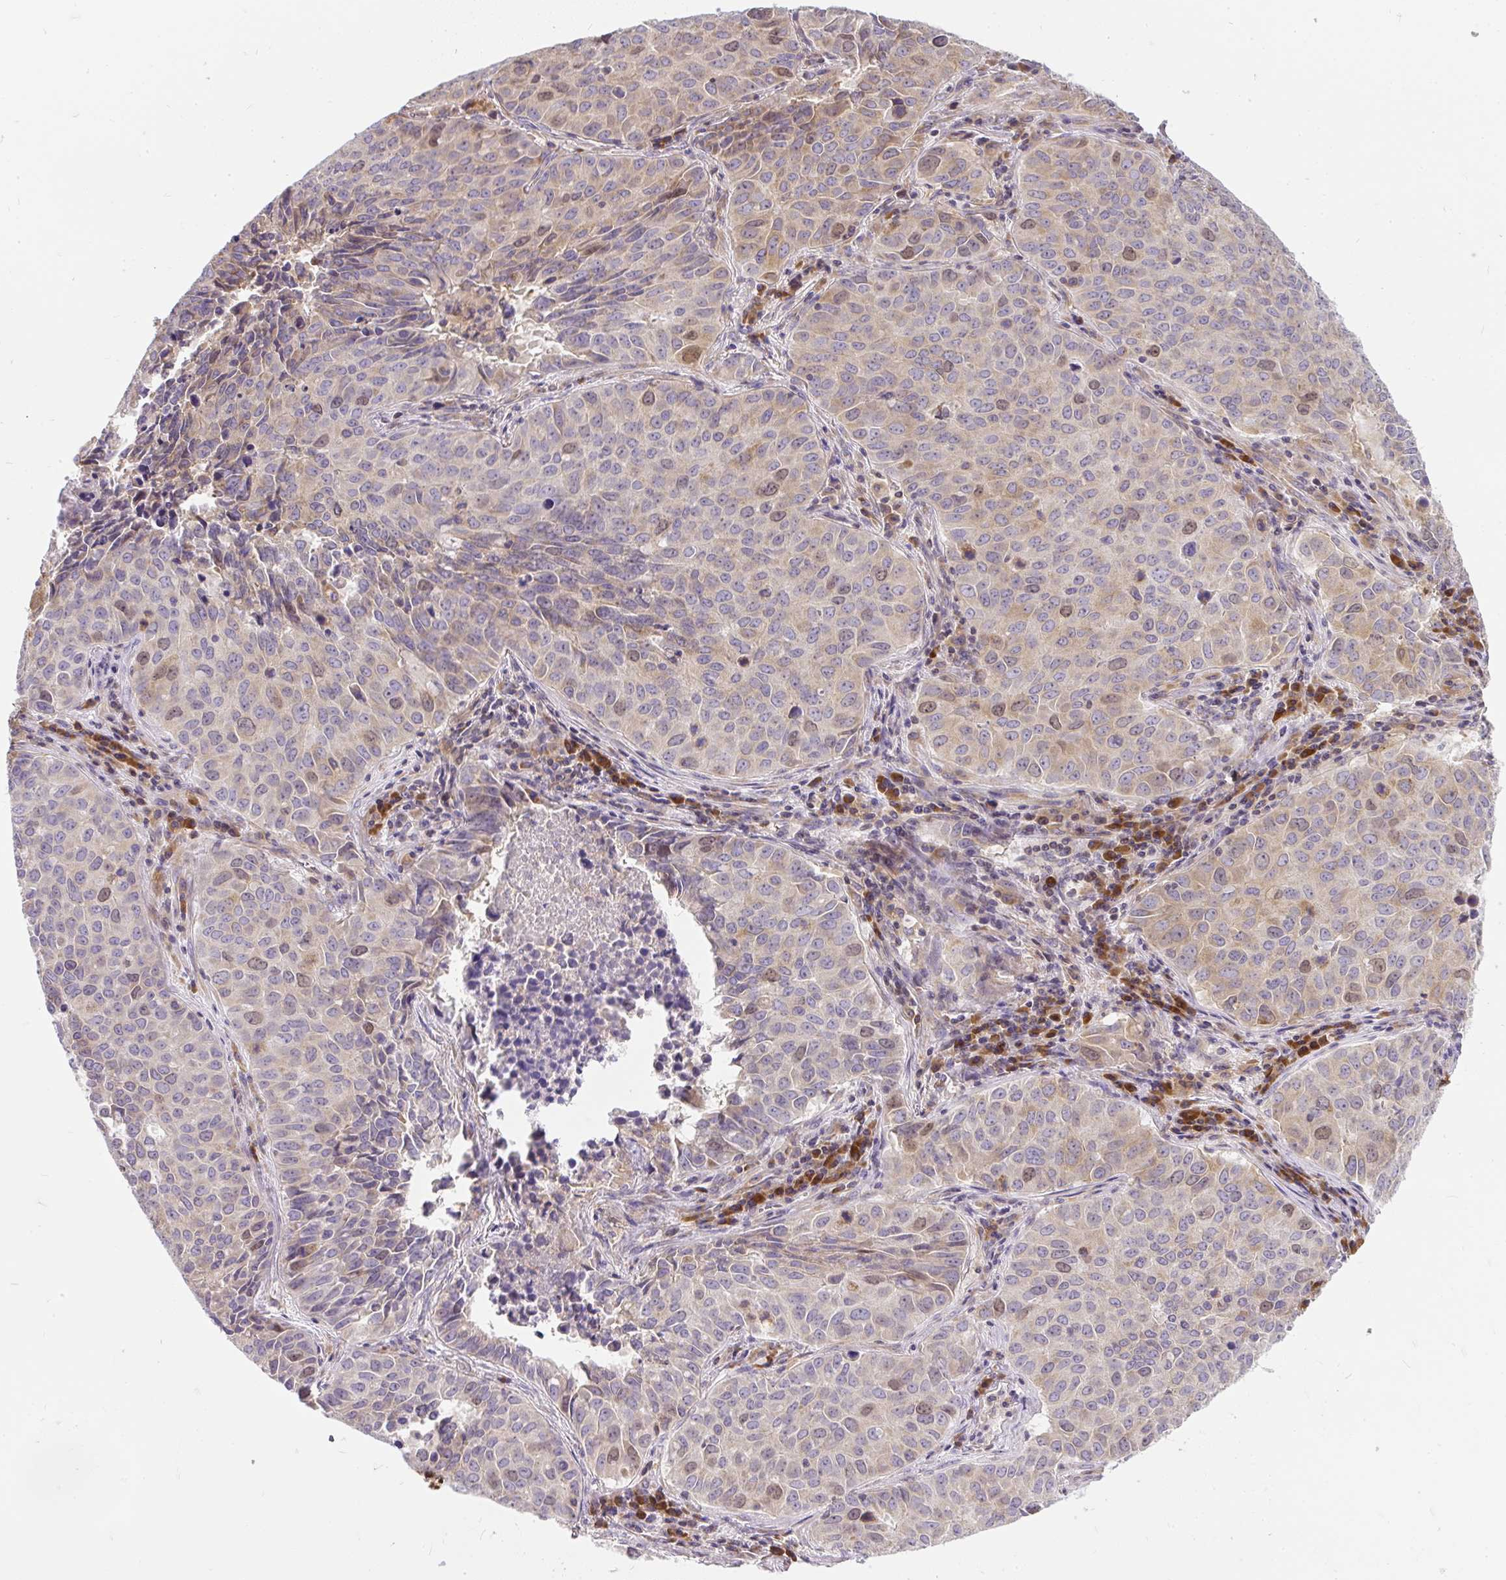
{"staining": {"intensity": "moderate", "quantity": "<25%", "location": "nuclear"}, "tissue": "lung cancer", "cell_type": "Tumor cells", "image_type": "cancer", "snomed": [{"axis": "morphology", "description": "Adenocarcinoma, NOS"}, {"axis": "topography", "description": "Lung"}], "caption": "This photomicrograph exhibits adenocarcinoma (lung) stained with immunohistochemistry (IHC) to label a protein in brown. The nuclear of tumor cells show moderate positivity for the protein. Nuclei are counter-stained blue.", "gene": "CYP20A1", "patient": {"sex": "female", "age": 50}}